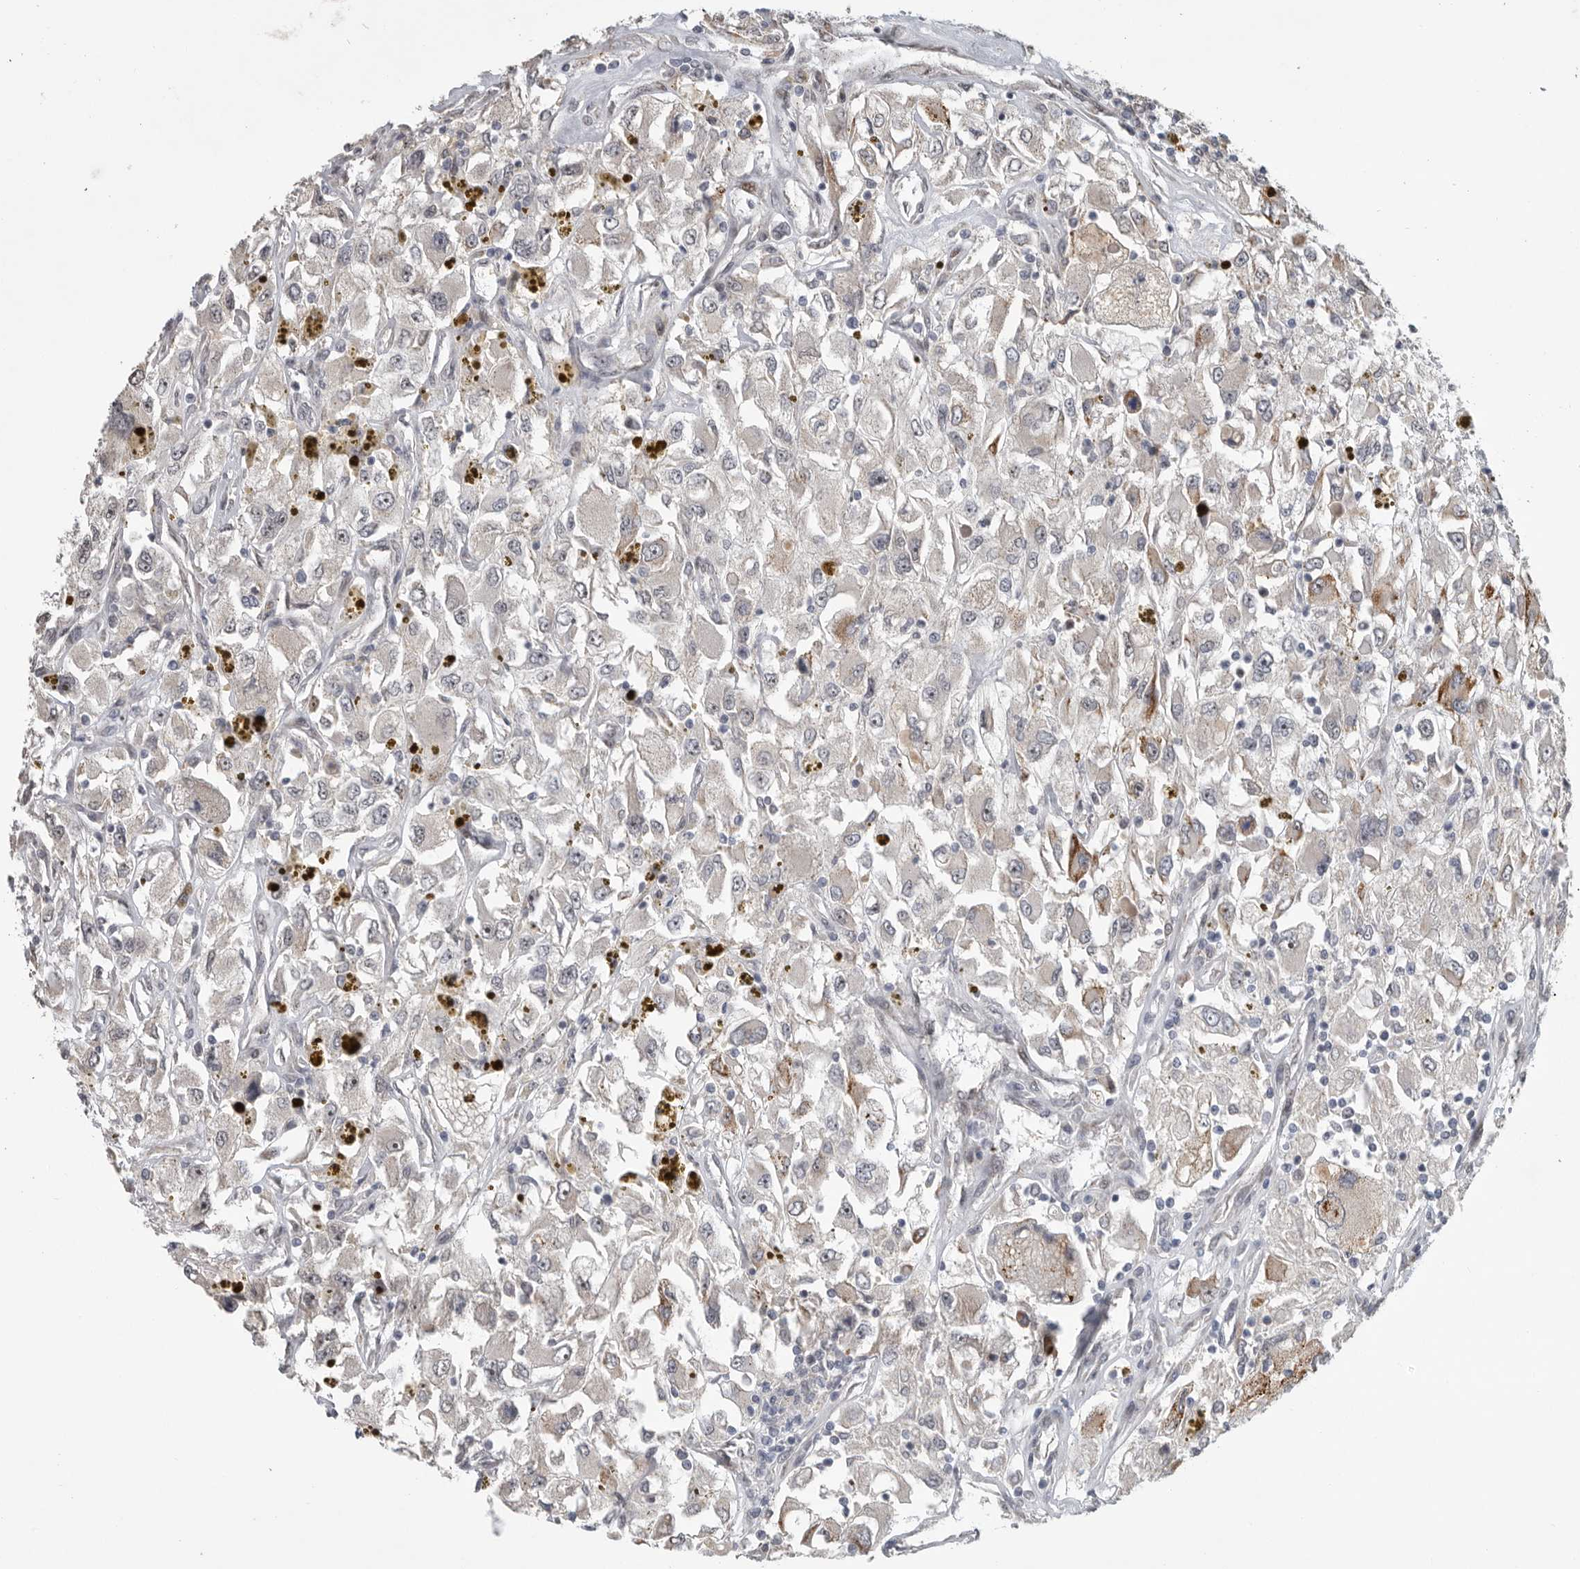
{"staining": {"intensity": "negative", "quantity": "none", "location": "none"}, "tissue": "renal cancer", "cell_type": "Tumor cells", "image_type": "cancer", "snomed": [{"axis": "morphology", "description": "Adenocarcinoma, NOS"}, {"axis": "topography", "description": "Kidney"}], "caption": "An IHC image of renal adenocarcinoma is shown. There is no staining in tumor cells of renal adenocarcinoma. (DAB (3,3'-diaminobenzidine) immunohistochemistry with hematoxylin counter stain).", "gene": "PCMTD1", "patient": {"sex": "female", "age": 52}}